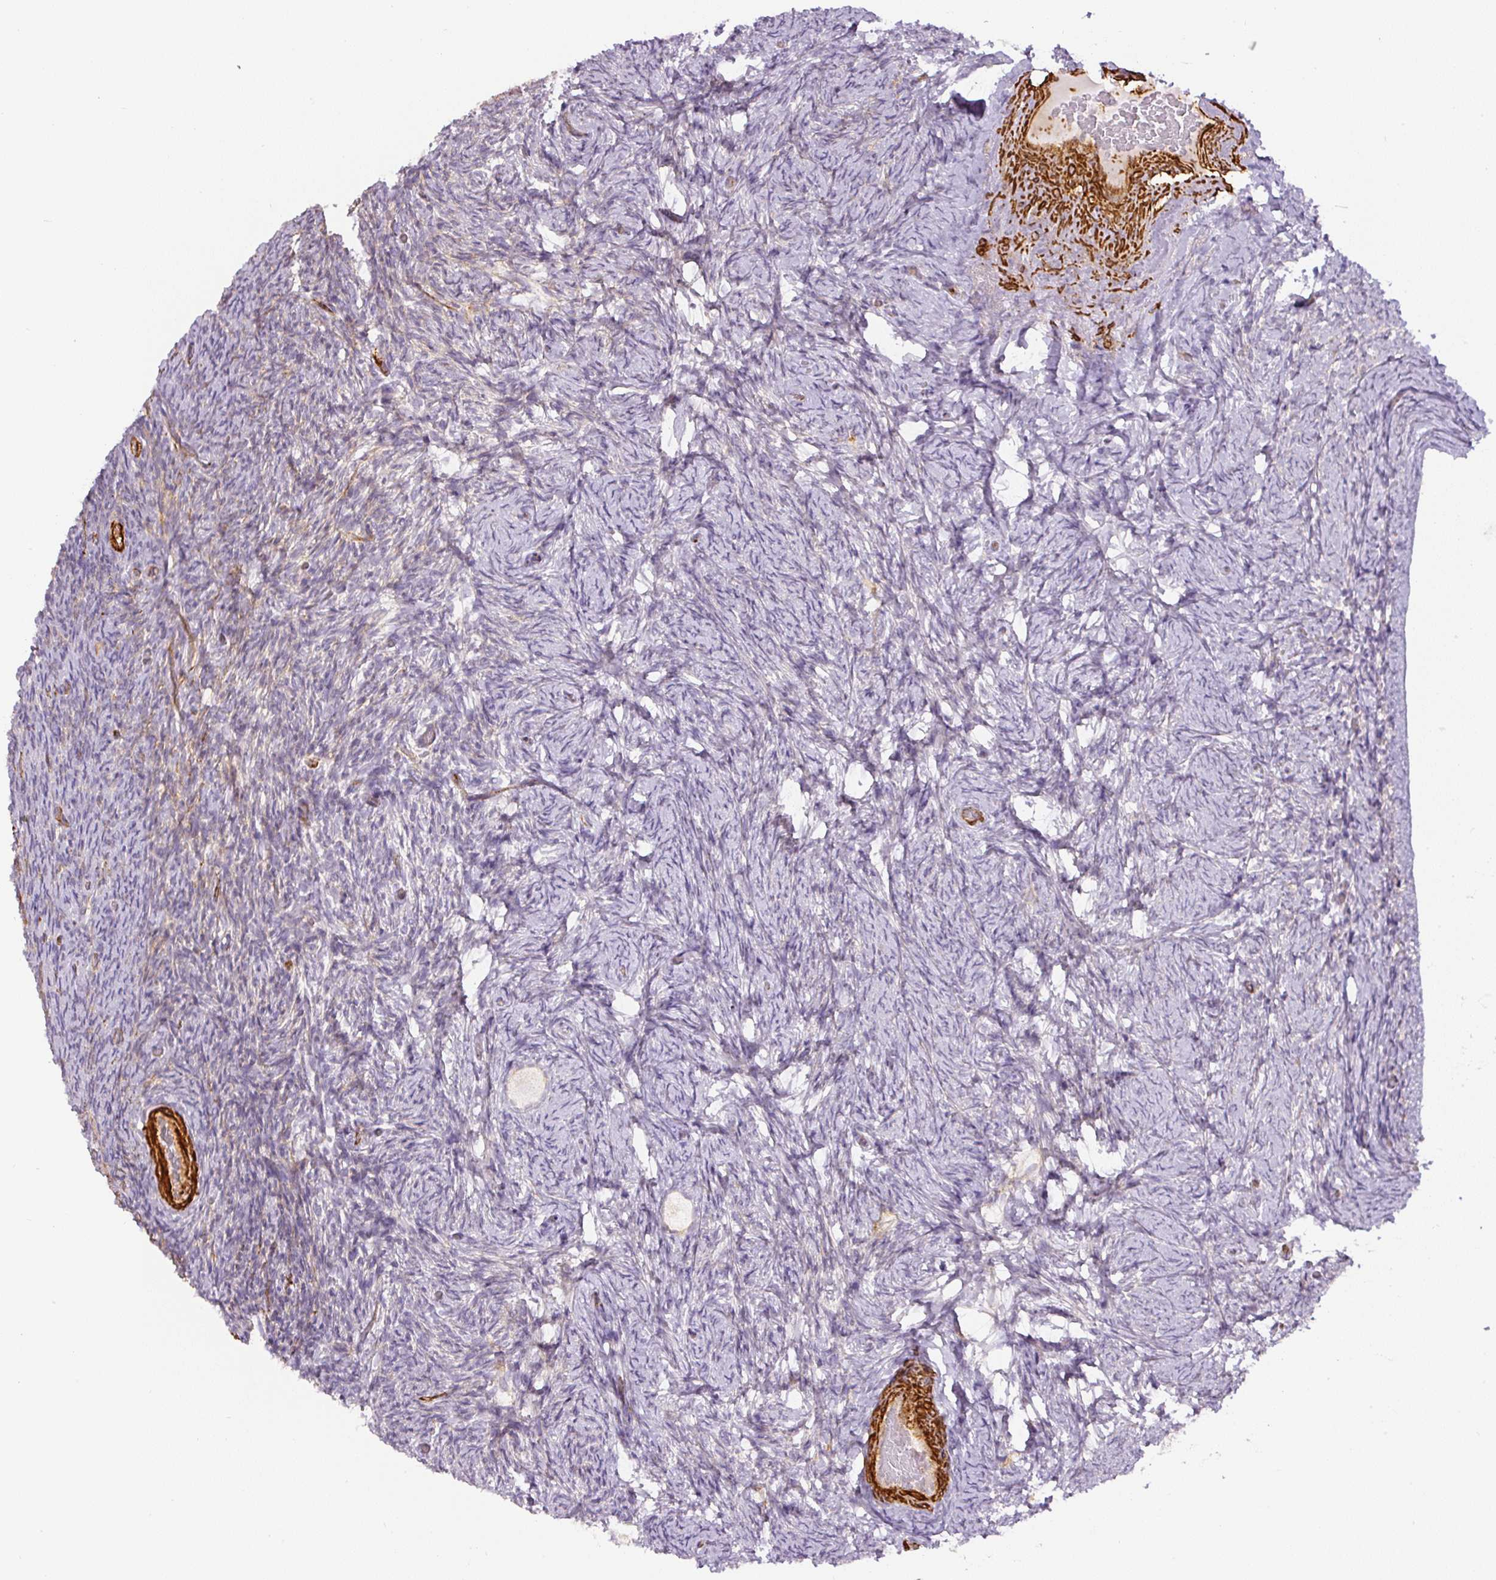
{"staining": {"intensity": "negative", "quantity": "none", "location": "none"}, "tissue": "ovary", "cell_type": "Follicle cells", "image_type": "normal", "snomed": [{"axis": "morphology", "description": "Normal tissue, NOS"}, {"axis": "topography", "description": "Ovary"}], "caption": "This is an IHC micrograph of normal human ovary. There is no expression in follicle cells.", "gene": "MYL12A", "patient": {"sex": "female", "age": 34}}